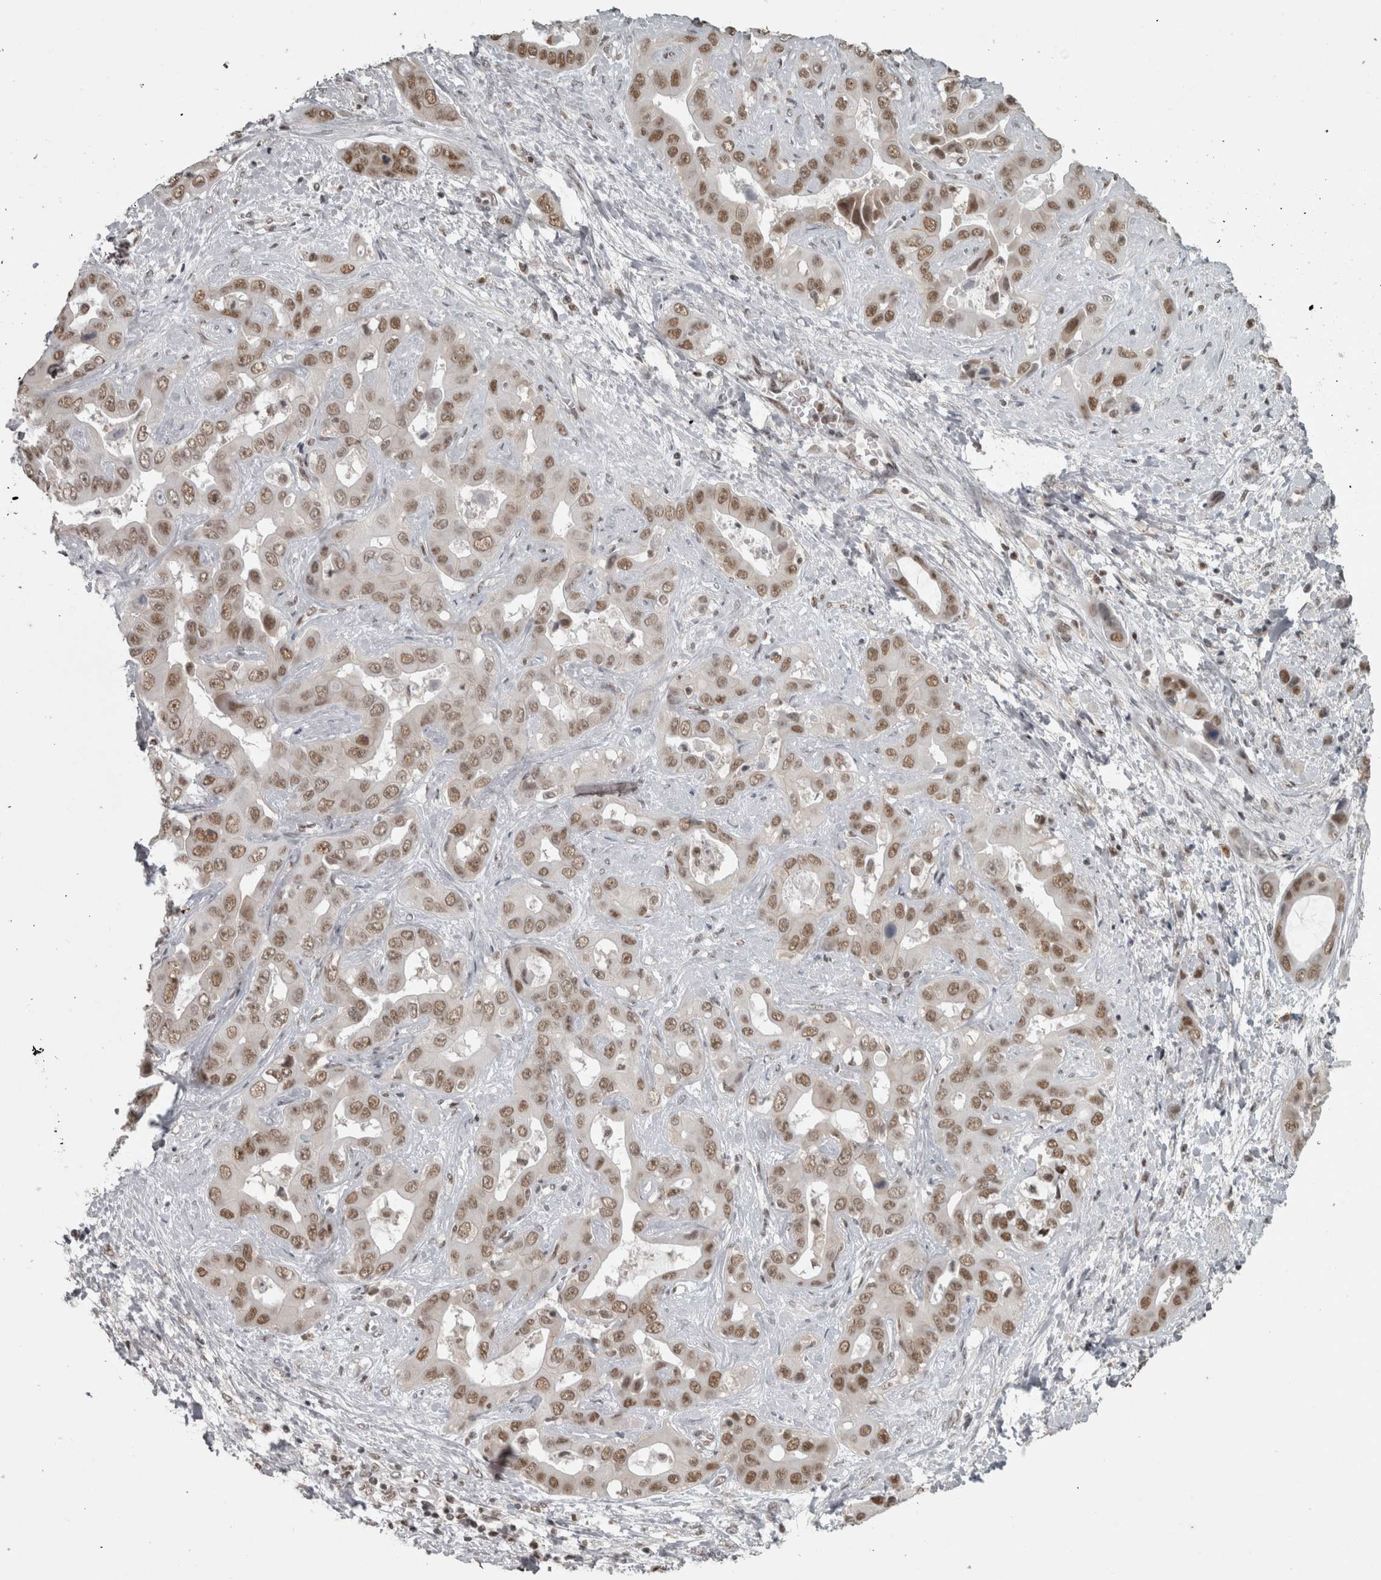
{"staining": {"intensity": "moderate", "quantity": ">75%", "location": "nuclear"}, "tissue": "liver cancer", "cell_type": "Tumor cells", "image_type": "cancer", "snomed": [{"axis": "morphology", "description": "Cholangiocarcinoma"}, {"axis": "topography", "description": "Liver"}], "caption": "Immunohistochemistry (IHC) image of neoplastic tissue: liver cholangiocarcinoma stained using immunohistochemistry (IHC) demonstrates medium levels of moderate protein expression localized specifically in the nuclear of tumor cells, appearing as a nuclear brown color.", "gene": "MICU3", "patient": {"sex": "female", "age": 52}}